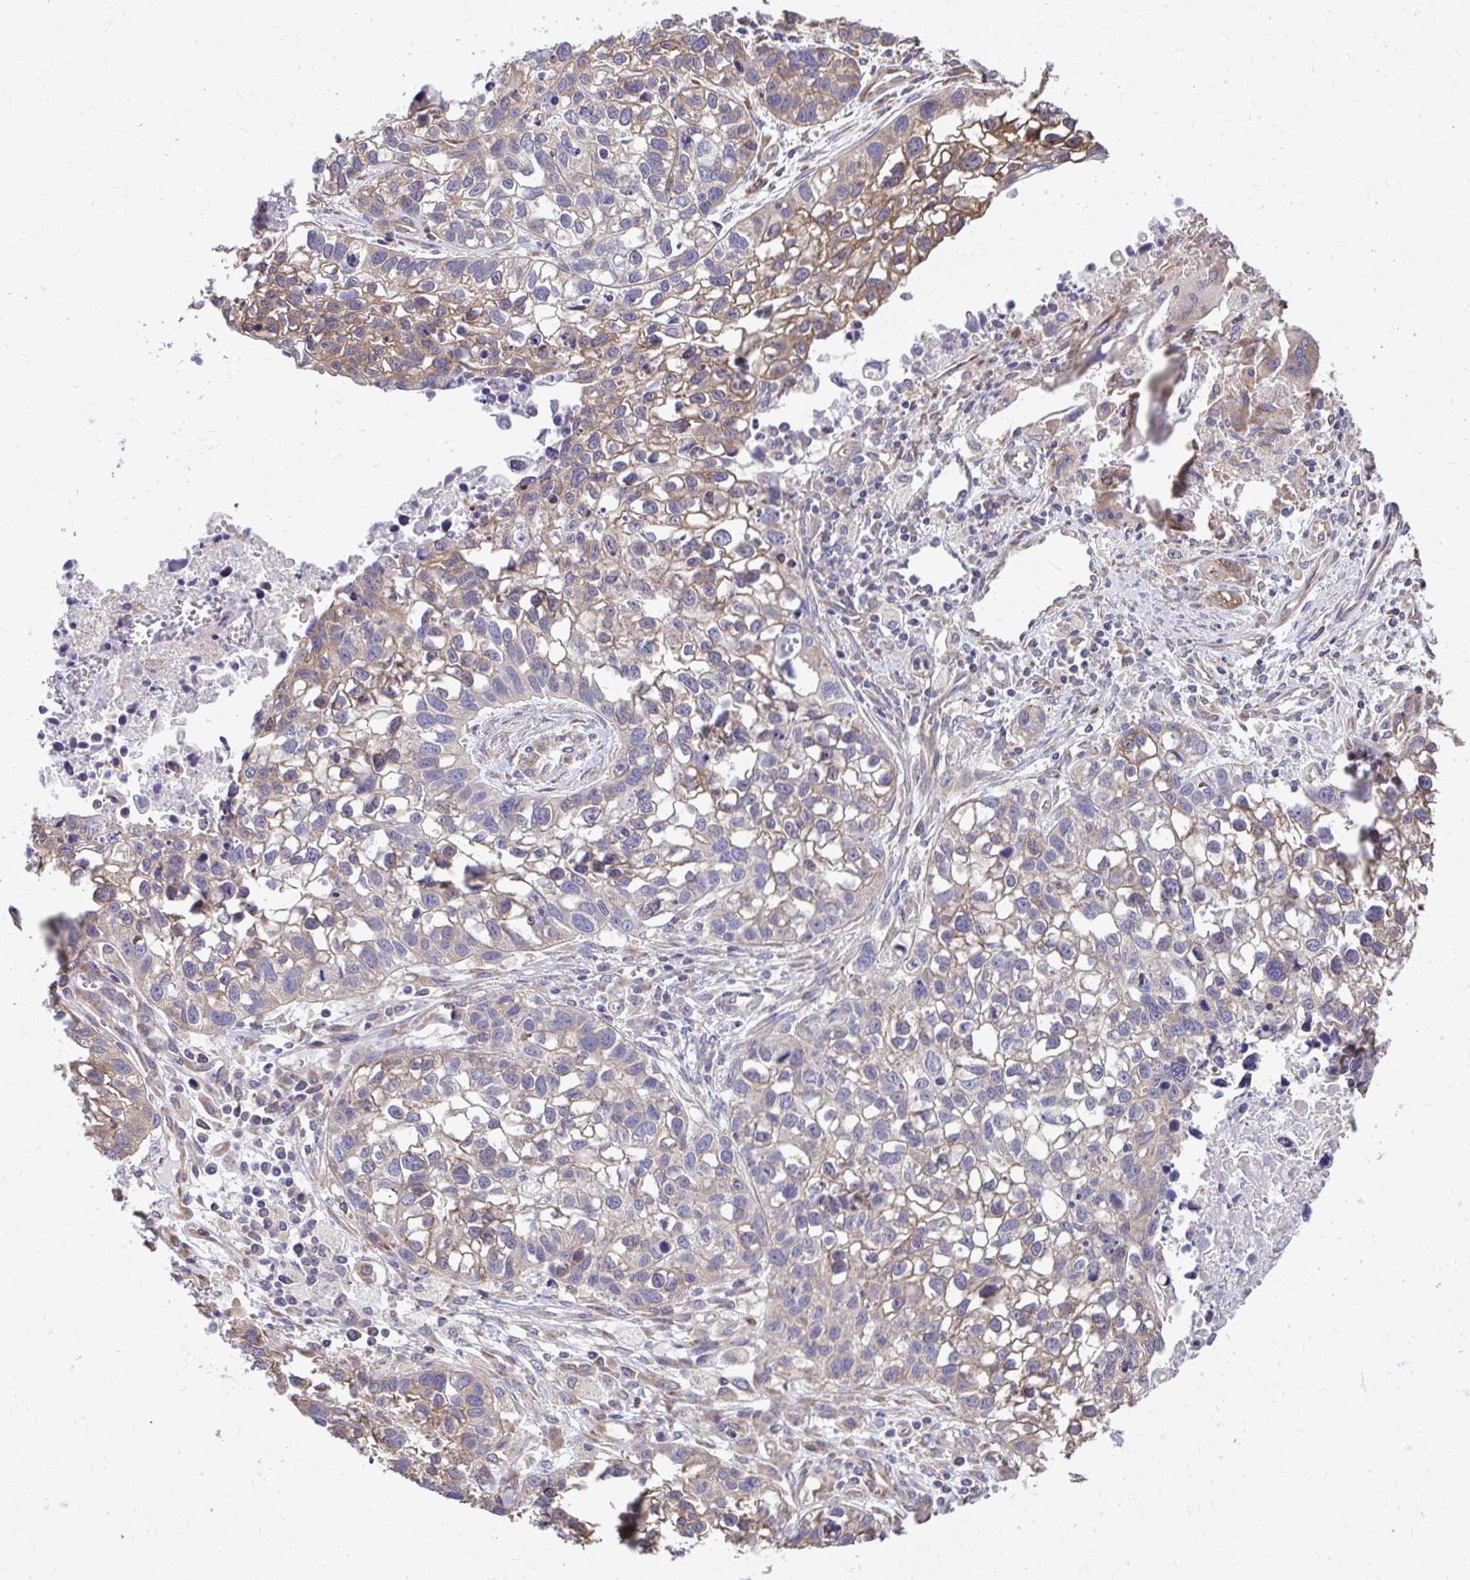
{"staining": {"intensity": "weak", "quantity": "25%-75%", "location": "cytoplasmic/membranous"}, "tissue": "lung cancer", "cell_type": "Tumor cells", "image_type": "cancer", "snomed": [{"axis": "morphology", "description": "Squamous cell carcinoma, NOS"}, {"axis": "topography", "description": "Lung"}], "caption": "This is a micrograph of IHC staining of lung cancer, which shows weak staining in the cytoplasmic/membranous of tumor cells.", "gene": "ZNF778", "patient": {"sex": "male", "age": 74}}